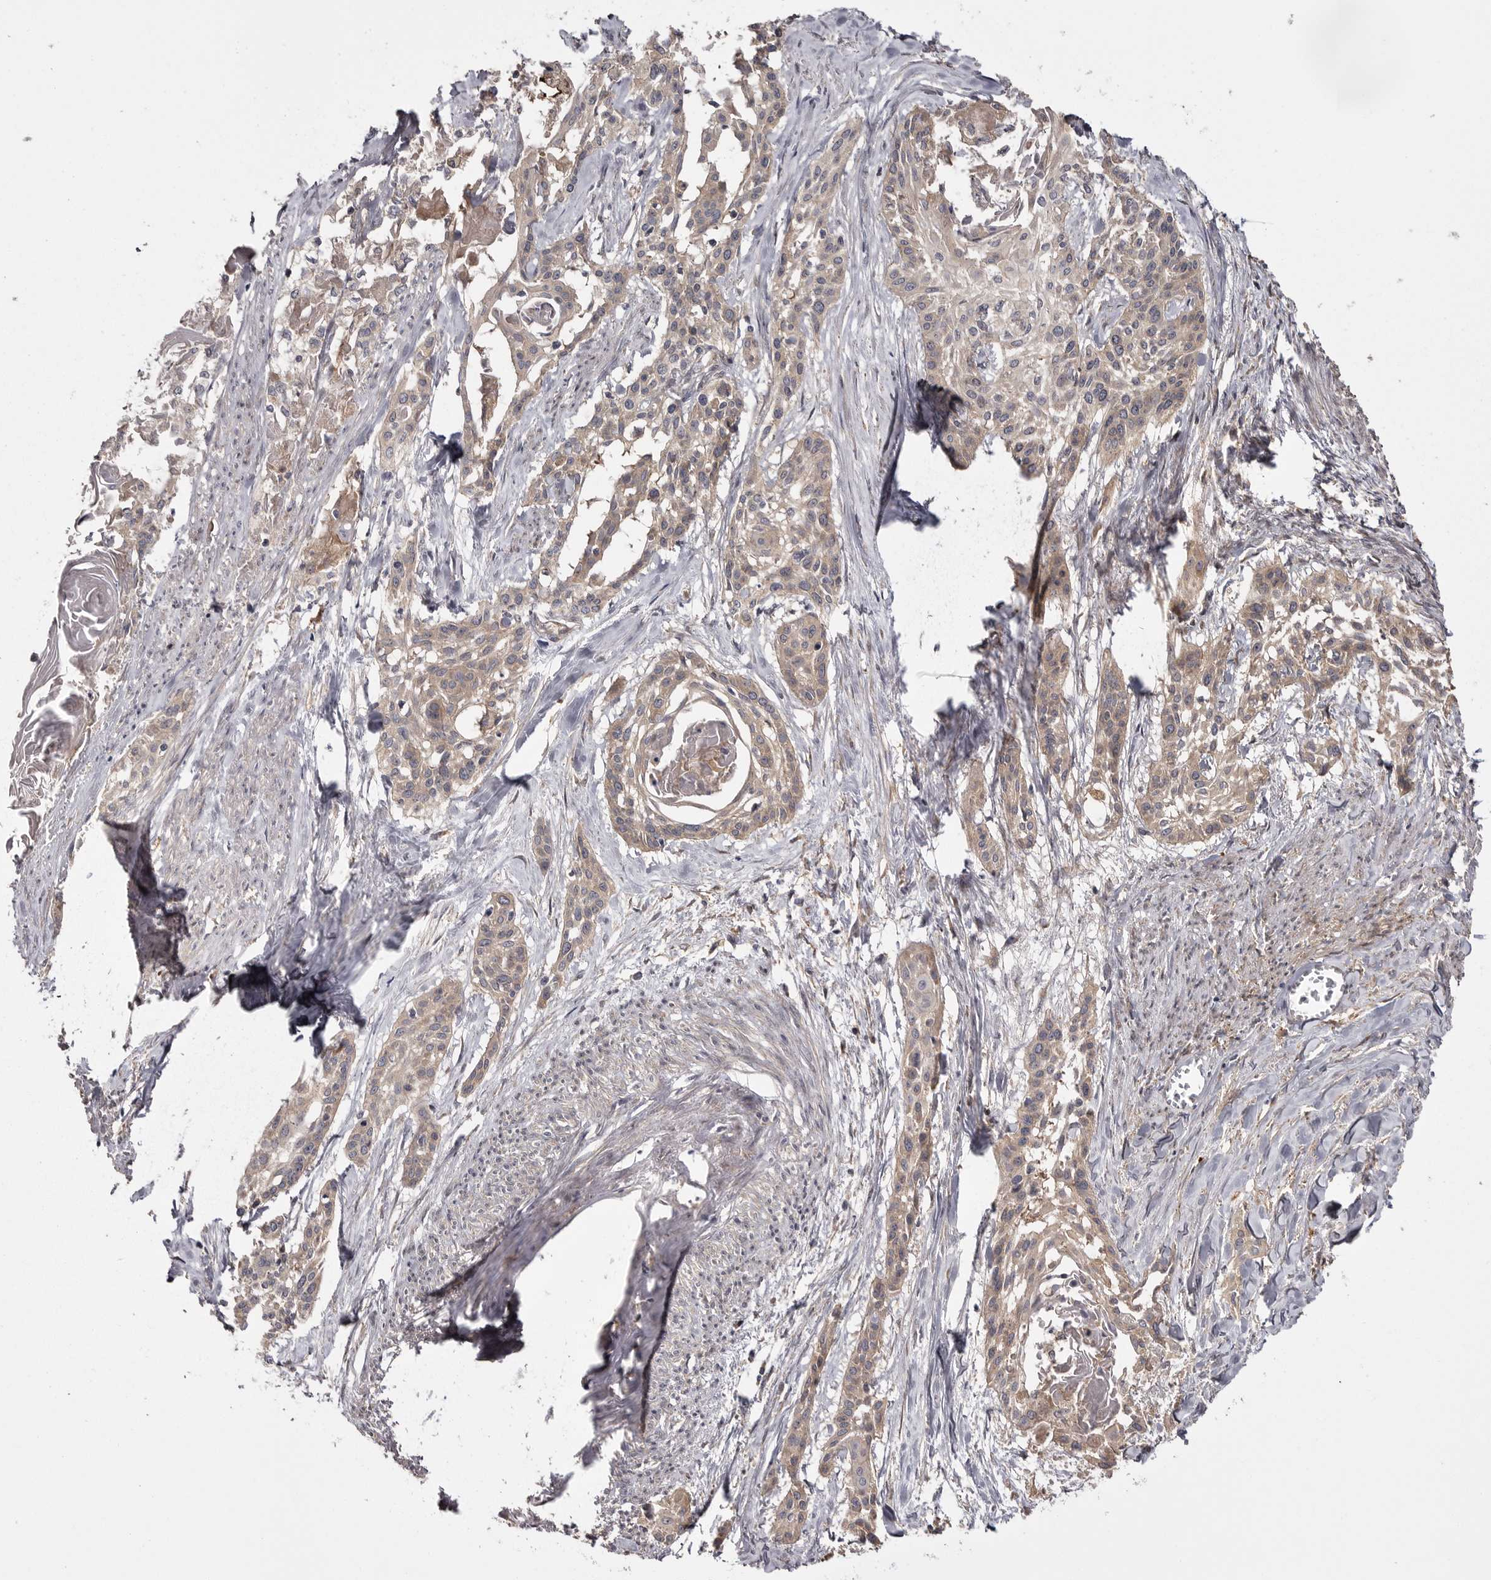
{"staining": {"intensity": "weak", "quantity": ">75%", "location": "cytoplasmic/membranous"}, "tissue": "cervical cancer", "cell_type": "Tumor cells", "image_type": "cancer", "snomed": [{"axis": "morphology", "description": "Squamous cell carcinoma, NOS"}, {"axis": "topography", "description": "Cervix"}], "caption": "Cervical squamous cell carcinoma was stained to show a protein in brown. There is low levels of weak cytoplasmic/membranous positivity in about >75% of tumor cells.", "gene": "OSBPL9", "patient": {"sex": "female", "age": 57}}